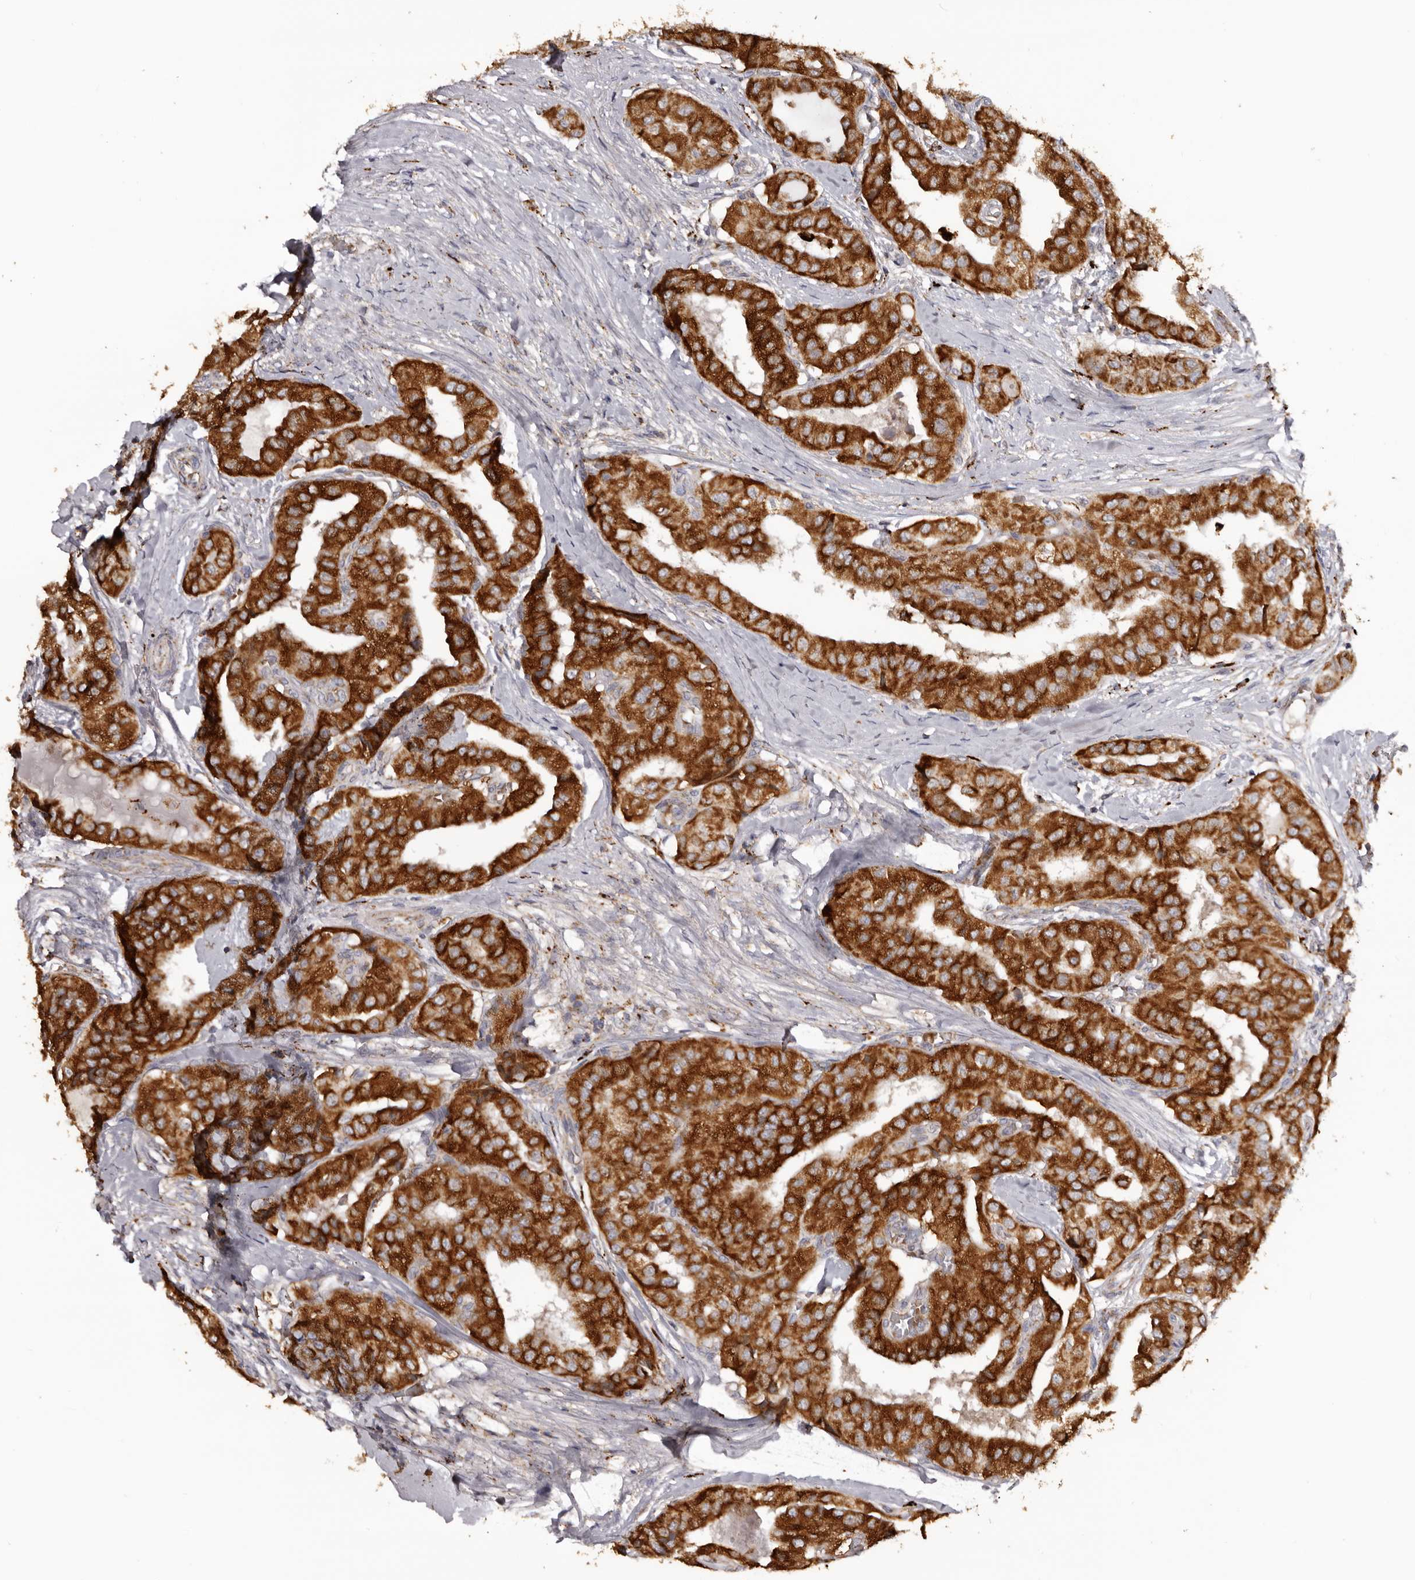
{"staining": {"intensity": "strong", "quantity": ">75%", "location": "cytoplasmic/membranous"}, "tissue": "thyroid cancer", "cell_type": "Tumor cells", "image_type": "cancer", "snomed": [{"axis": "morphology", "description": "Papillary adenocarcinoma, NOS"}, {"axis": "topography", "description": "Thyroid gland"}], "caption": "DAB immunohistochemical staining of human thyroid papillary adenocarcinoma demonstrates strong cytoplasmic/membranous protein expression in approximately >75% of tumor cells.", "gene": "MECR", "patient": {"sex": "female", "age": 59}}